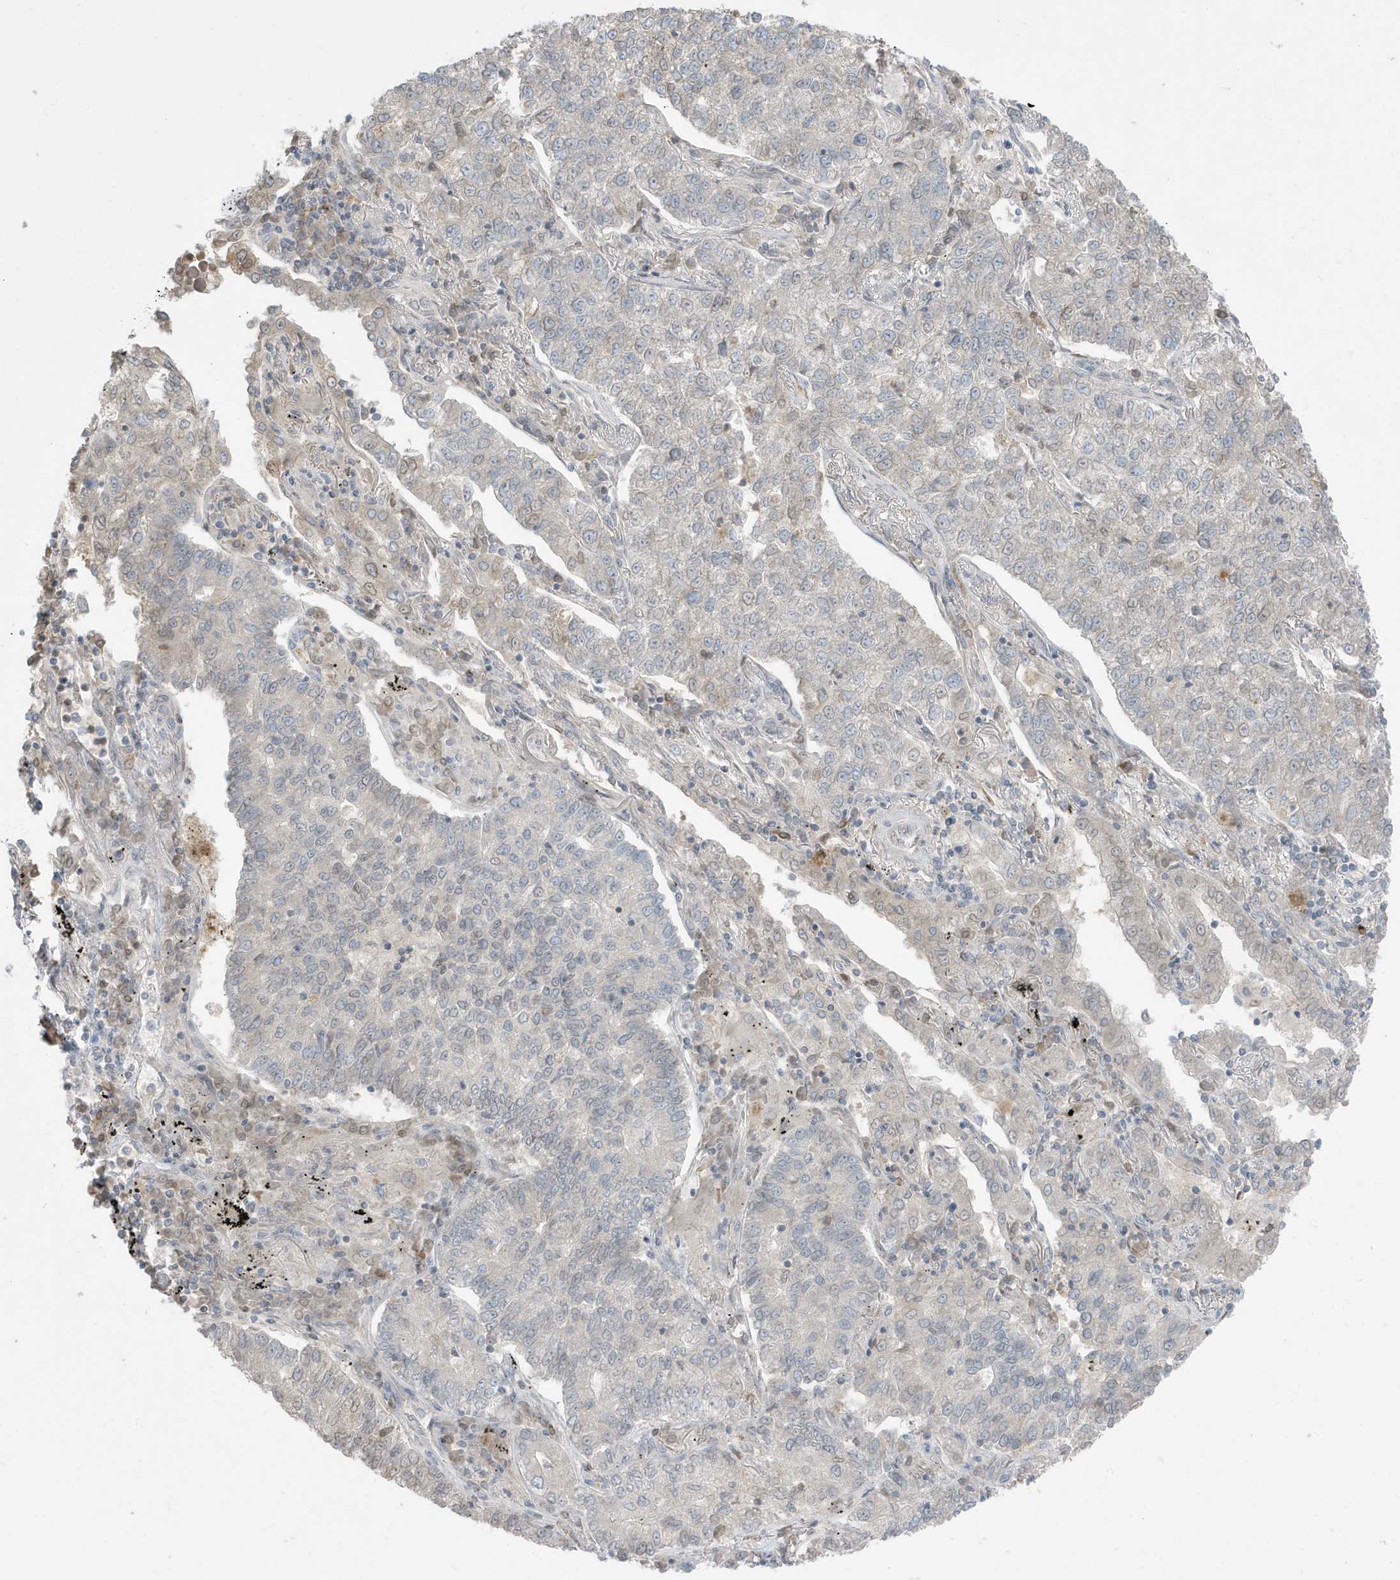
{"staining": {"intensity": "weak", "quantity": "<25%", "location": "nuclear"}, "tissue": "lung cancer", "cell_type": "Tumor cells", "image_type": "cancer", "snomed": [{"axis": "morphology", "description": "Adenocarcinoma, NOS"}, {"axis": "topography", "description": "Lung"}], "caption": "Tumor cells show no significant staining in lung cancer (adenocarcinoma).", "gene": "FNDC1", "patient": {"sex": "male", "age": 49}}